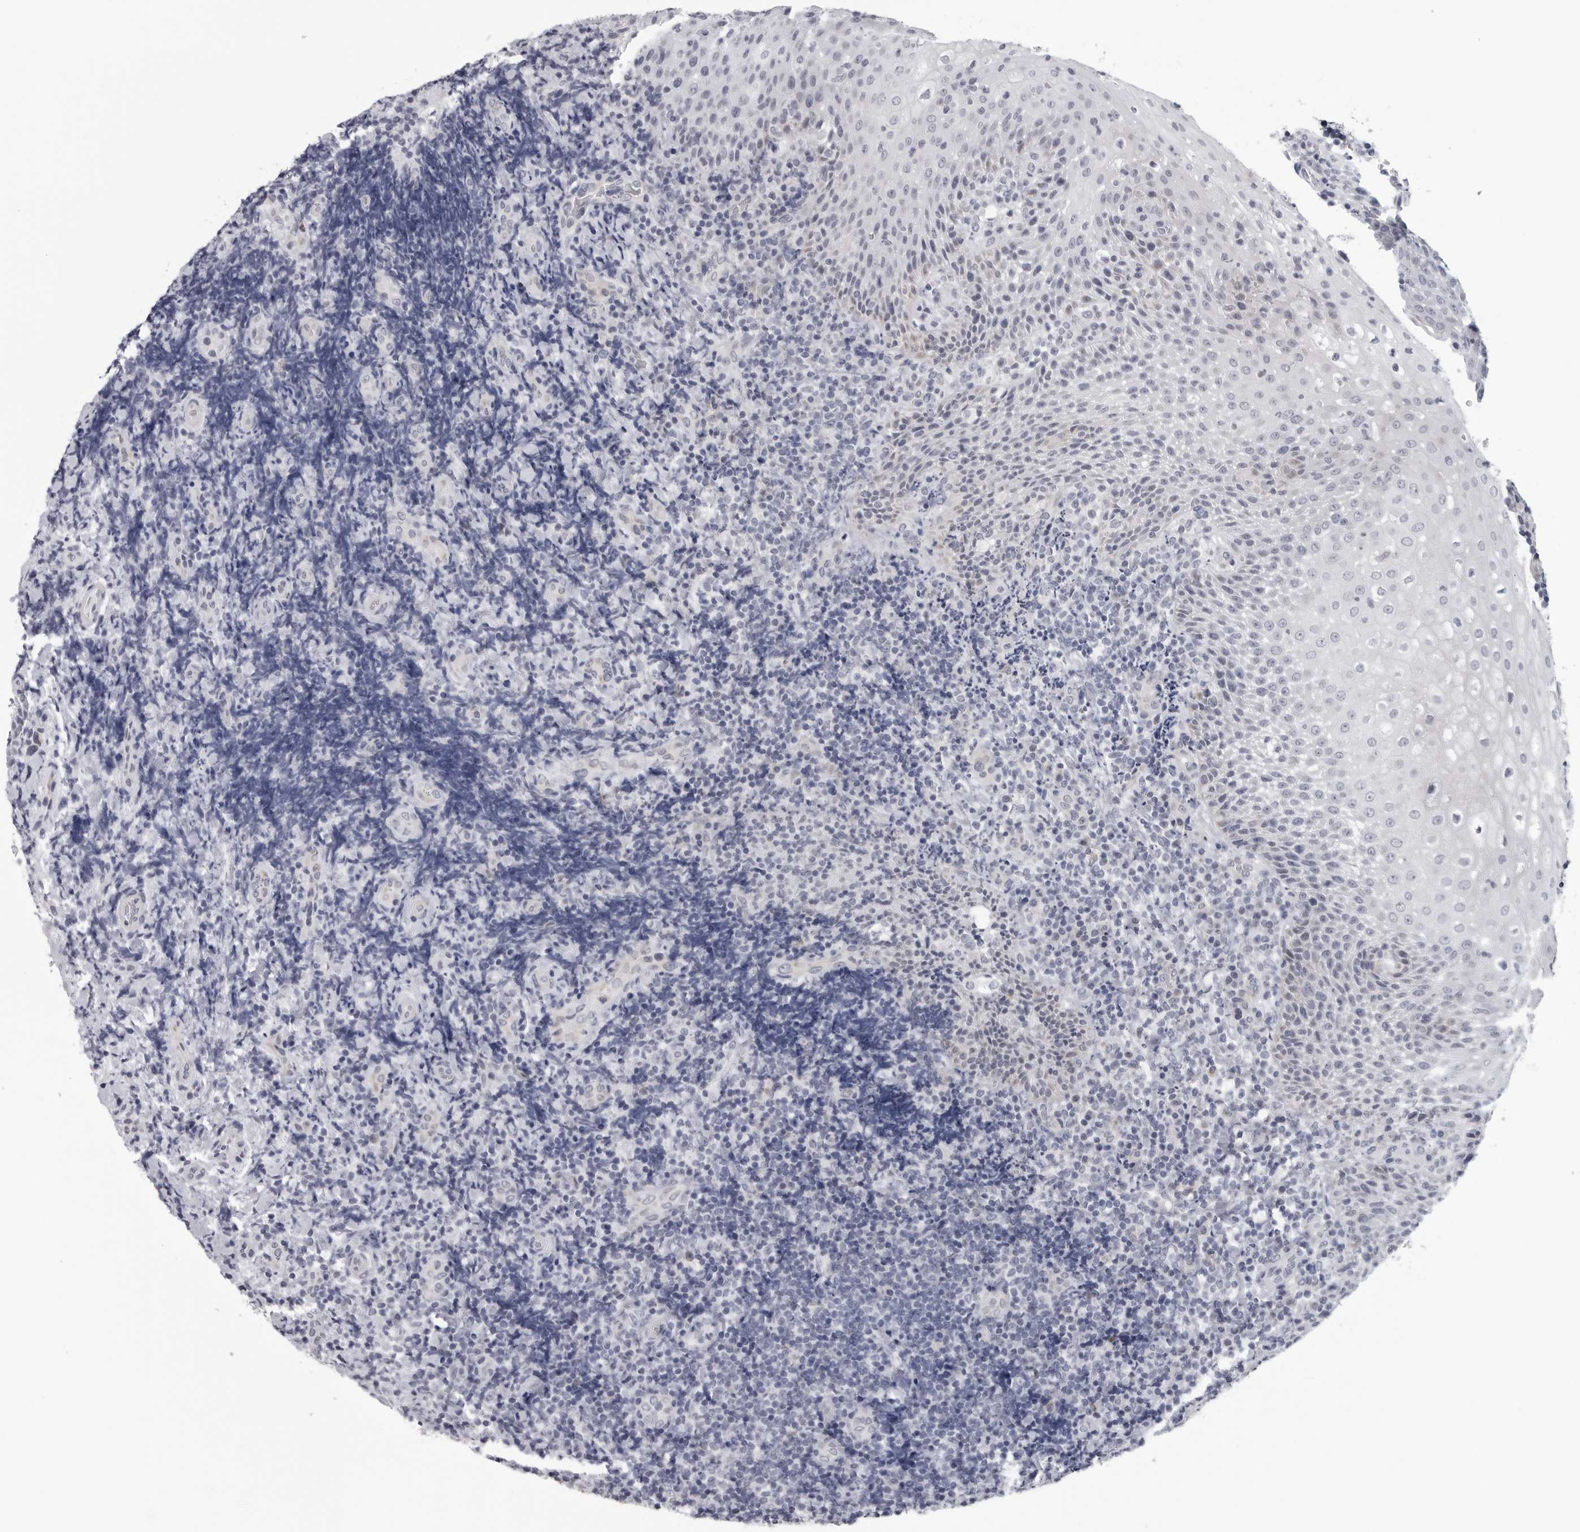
{"staining": {"intensity": "negative", "quantity": "none", "location": "none"}, "tissue": "lymphoma", "cell_type": "Tumor cells", "image_type": "cancer", "snomed": [{"axis": "morphology", "description": "Malignant lymphoma, non-Hodgkin's type, High grade"}, {"axis": "topography", "description": "Tonsil"}], "caption": "A high-resolution micrograph shows IHC staining of high-grade malignant lymphoma, non-Hodgkin's type, which demonstrates no significant positivity in tumor cells.", "gene": "OPLAH", "patient": {"sex": "female", "age": 36}}